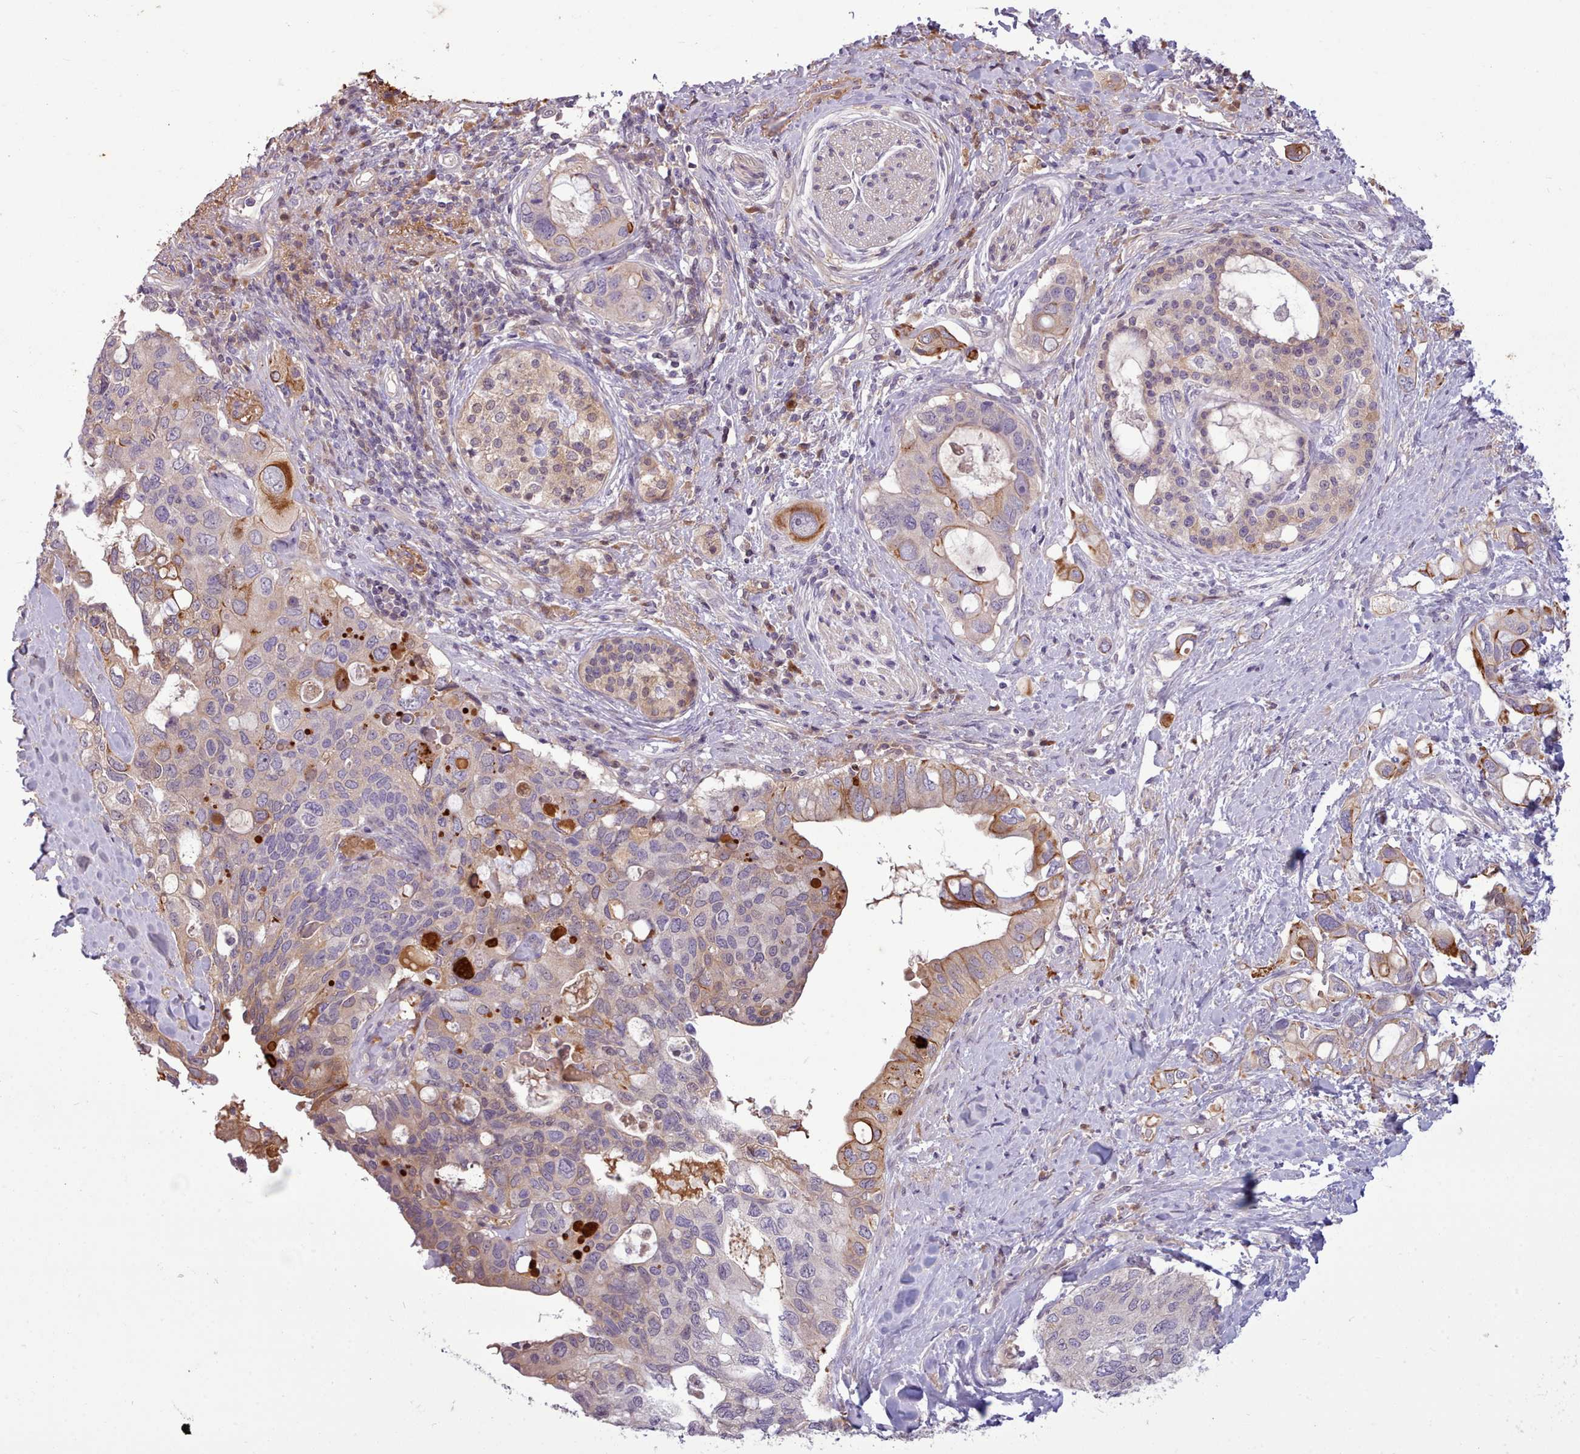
{"staining": {"intensity": "moderate", "quantity": "25%-75%", "location": "cytoplasmic/membranous"}, "tissue": "pancreatic cancer", "cell_type": "Tumor cells", "image_type": "cancer", "snomed": [{"axis": "morphology", "description": "Adenocarcinoma, NOS"}, {"axis": "topography", "description": "Pancreas"}], "caption": "This is a histology image of immunohistochemistry (IHC) staining of pancreatic cancer, which shows moderate staining in the cytoplasmic/membranous of tumor cells.", "gene": "NMRK1", "patient": {"sex": "female", "age": 56}}